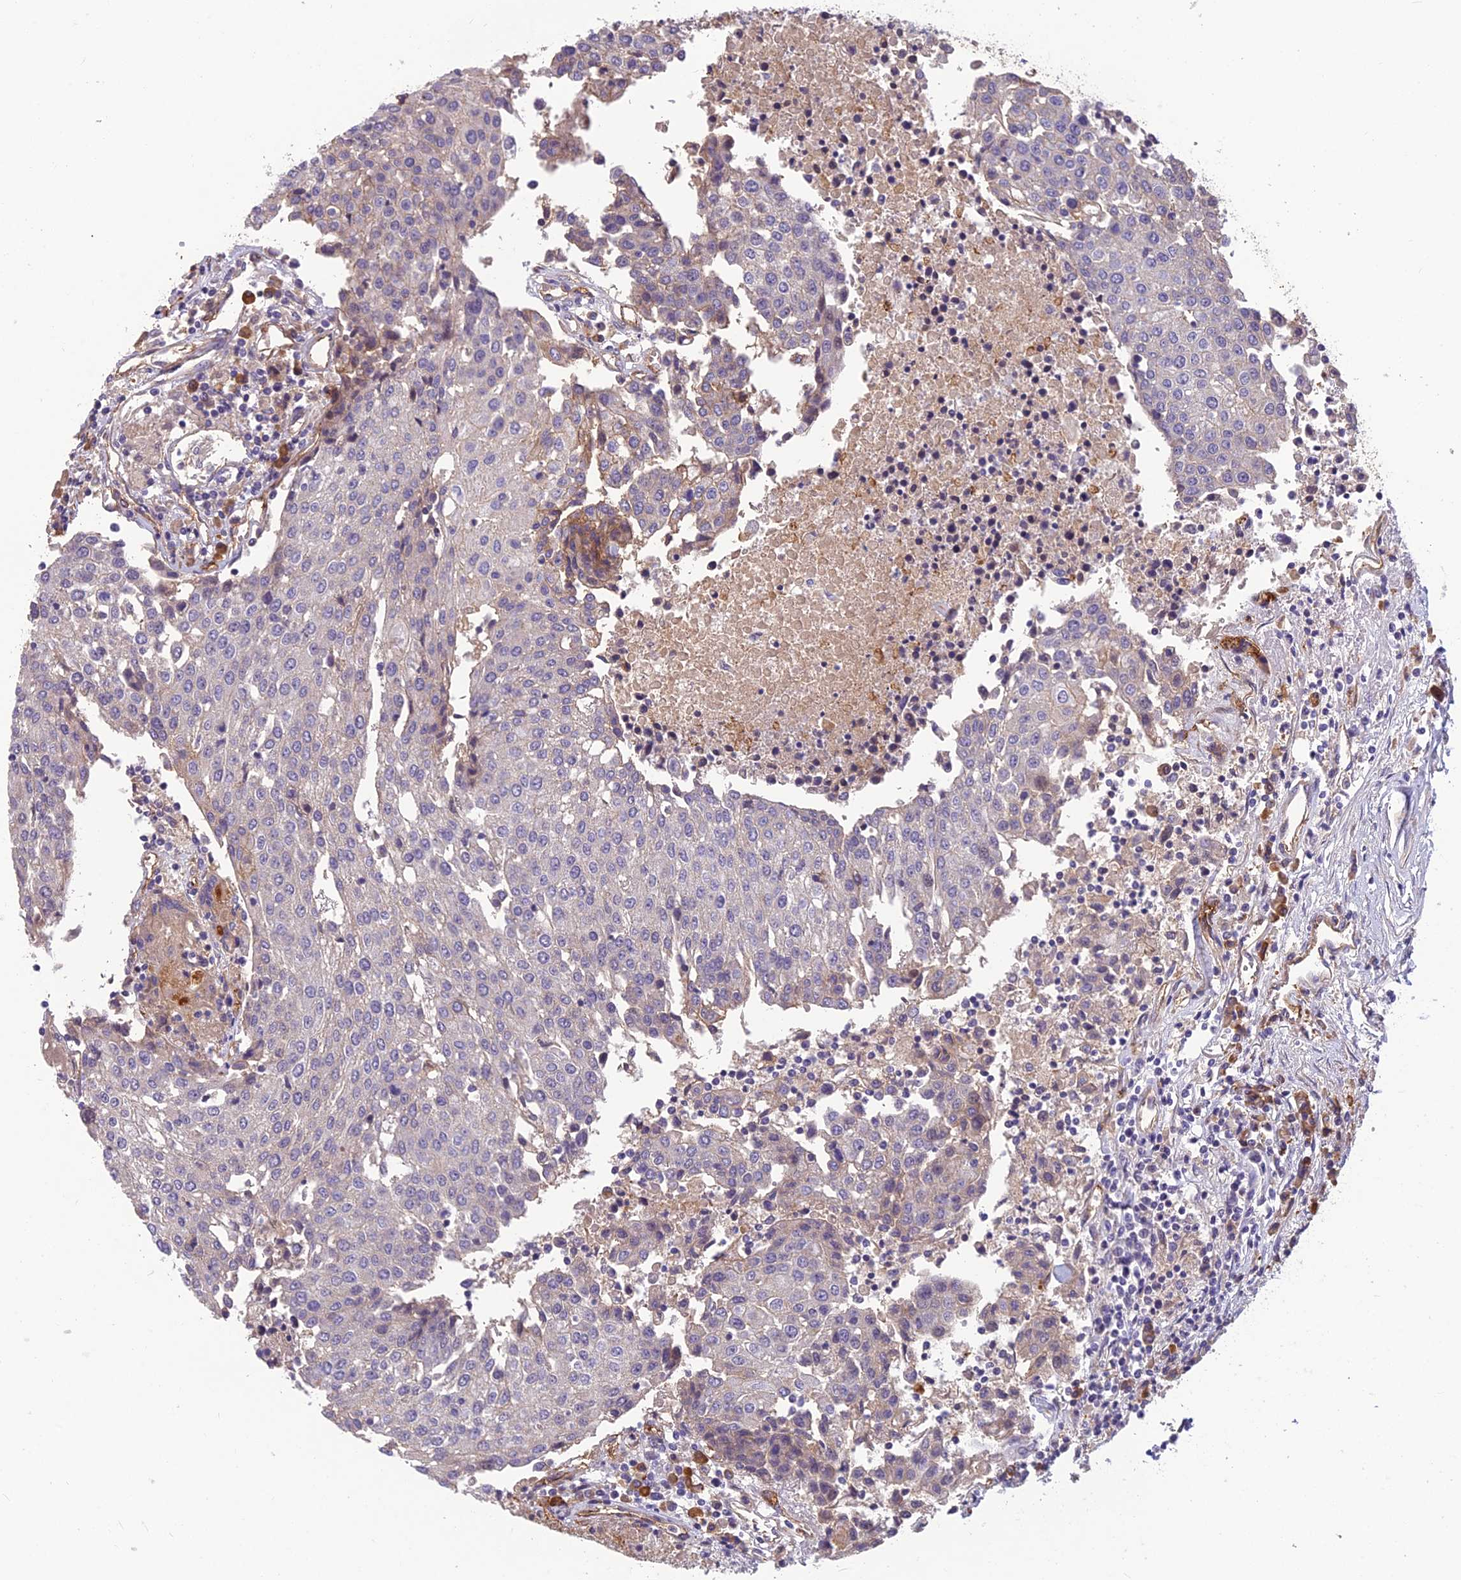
{"staining": {"intensity": "negative", "quantity": "none", "location": "none"}, "tissue": "urothelial cancer", "cell_type": "Tumor cells", "image_type": "cancer", "snomed": [{"axis": "morphology", "description": "Urothelial carcinoma, High grade"}, {"axis": "topography", "description": "Urinary bladder"}], "caption": "Urothelial carcinoma (high-grade) stained for a protein using immunohistochemistry demonstrates no staining tumor cells.", "gene": "TSPAN15", "patient": {"sex": "female", "age": 85}}